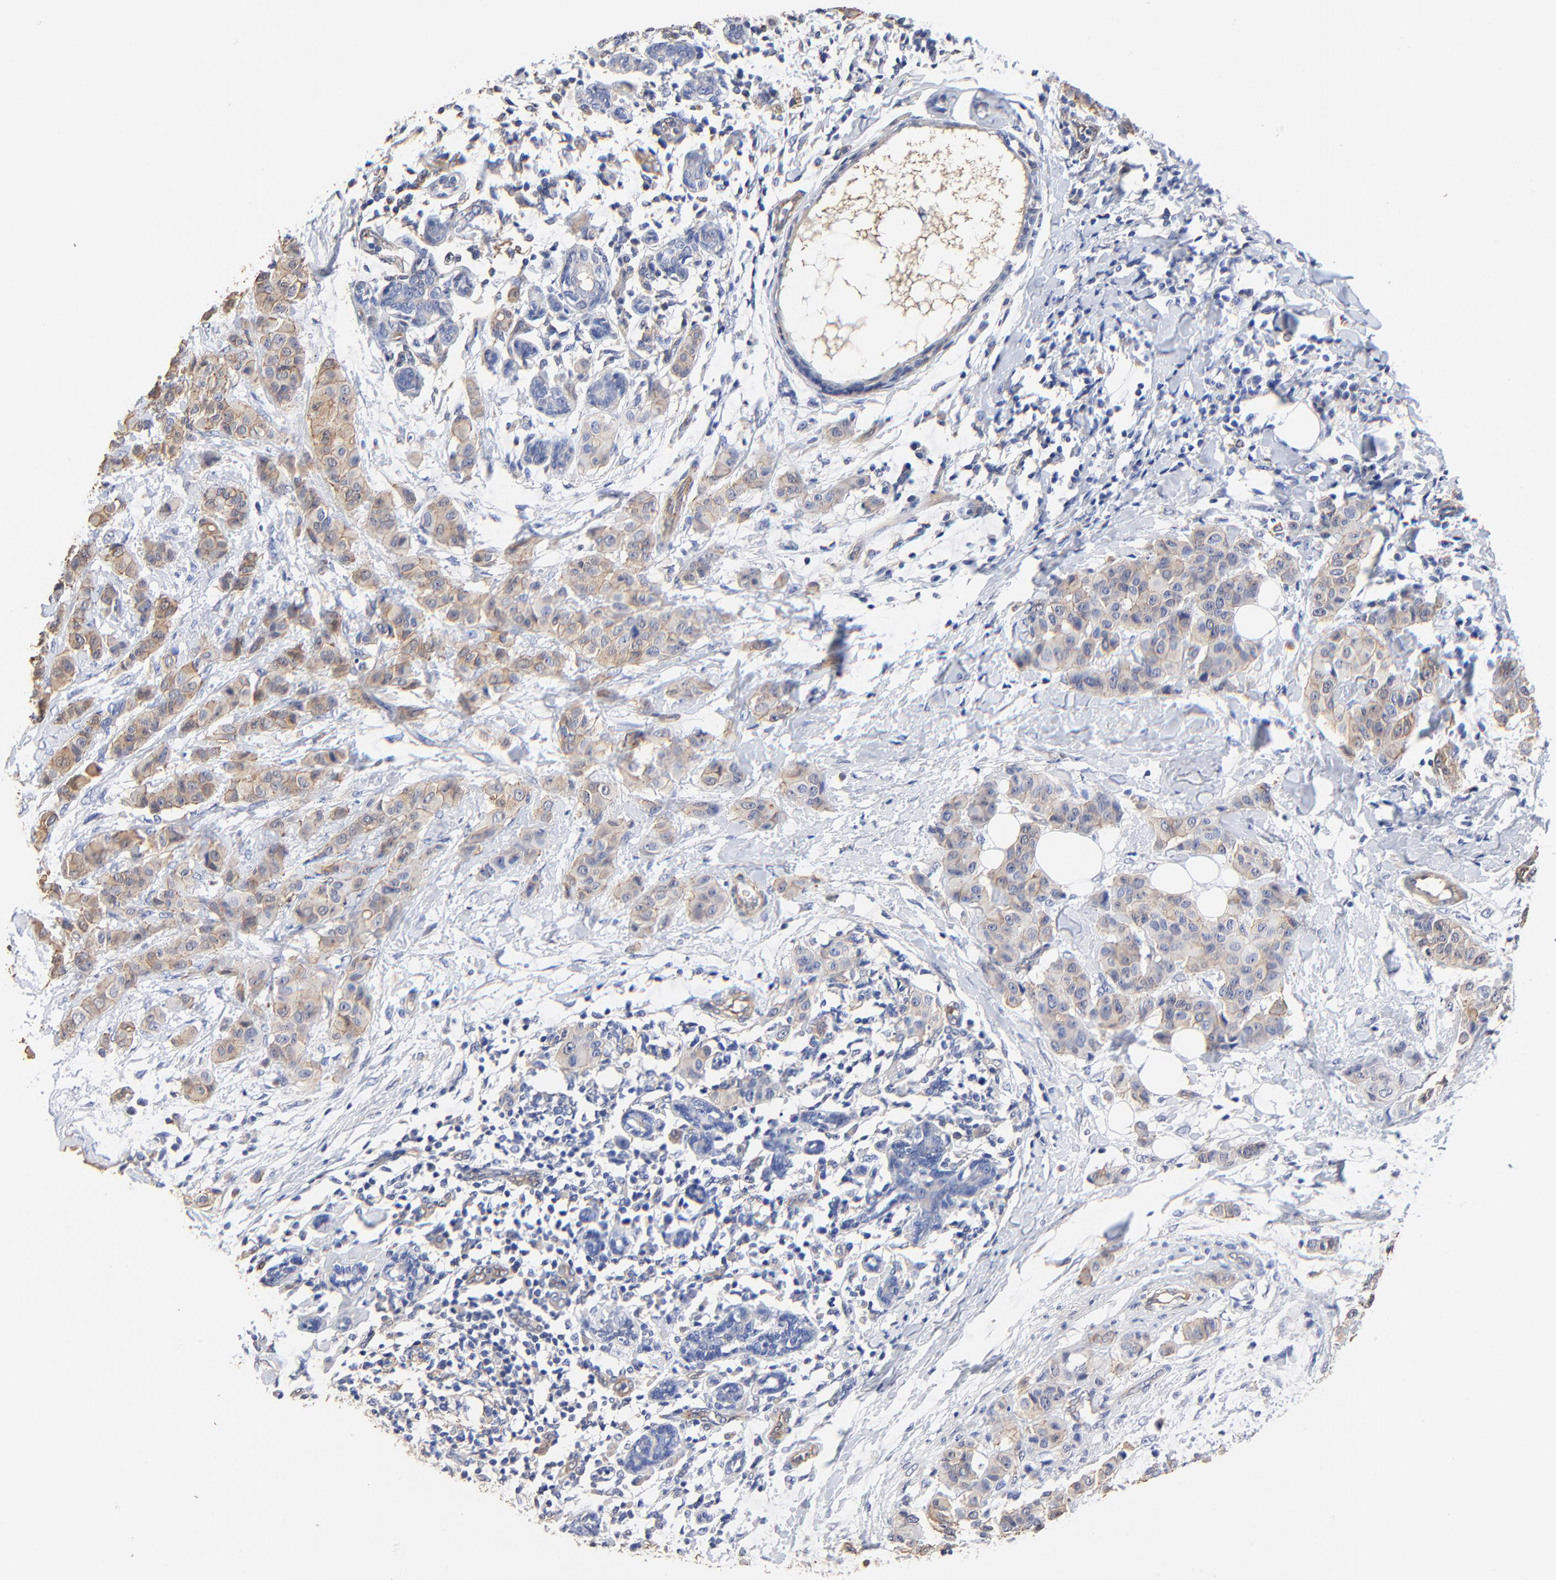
{"staining": {"intensity": "weak", "quantity": ">75%", "location": "cytoplasmic/membranous"}, "tissue": "breast cancer", "cell_type": "Tumor cells", "image_type": "cancer", "snomed": [{"axis": "morphology", "description": "Duct carcinoma"}, {"axis": "topography", "description": "Breast"}], "caption": "Weak cytoplasmic/membranous protein expression is identified in approximately >75% of tumor cells in intraductal carcinoma (breast). (brown staining indicates protein expression, while blue staining denotes nuclei).", "gene": "TAGLN2", "patient": {"sex": "female", "age": 40}}